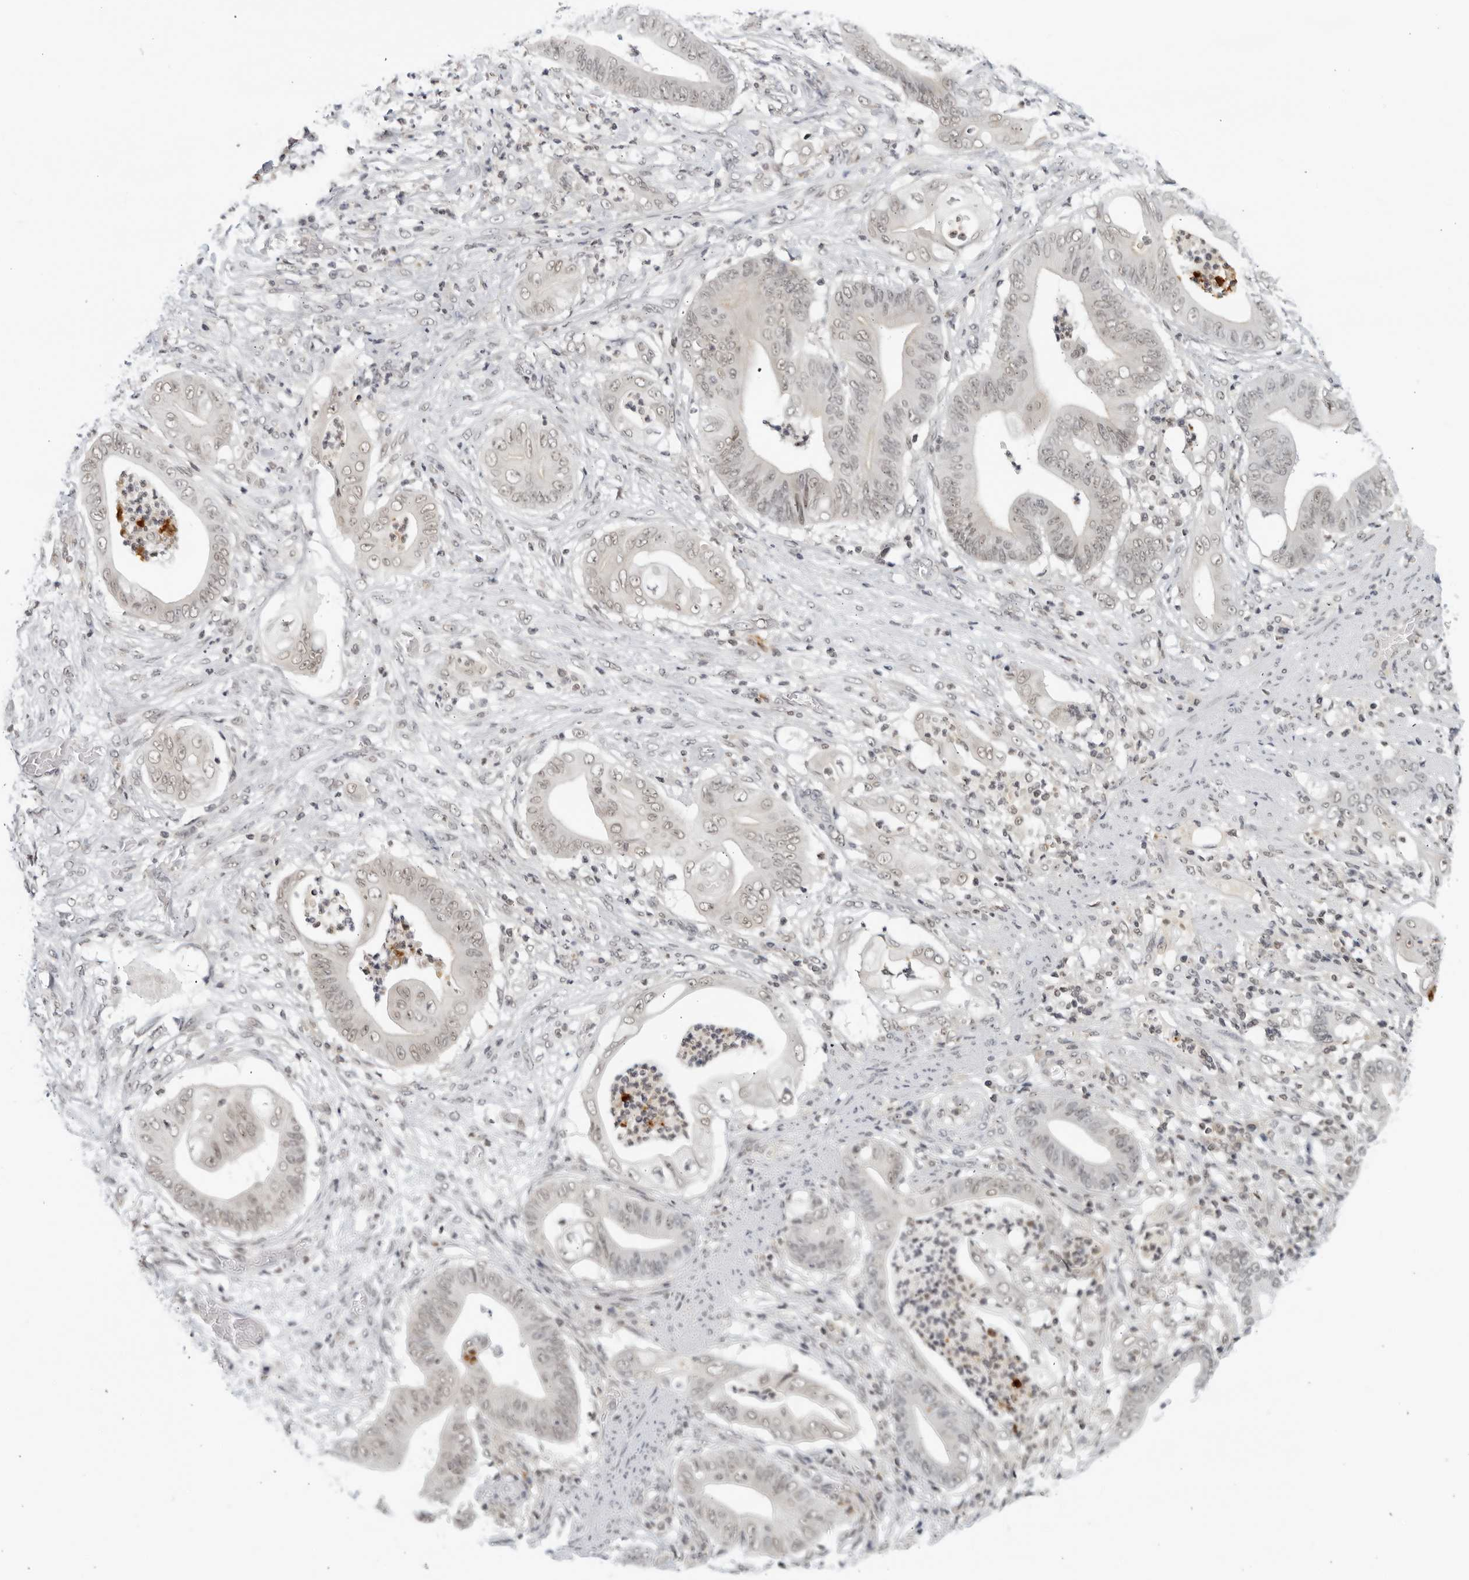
{"staining": {"intensity": "weak", "quantity": "25%-75%", "location": "nuclear"}, "tissue": "stomach cancer", "cell_type": "Tumor cells", "image_type": "cancer", "snomed": [{"axis": "morphology", "description": "Adenocarcinoma, NOS"}, {"axis": "topography", "description": "Stomach"}], "caption": "Weak nuclear staining is seen in approximately 25%-75% of tumor cells in stomach adenocarcinoma.", "gene": "CC2D1B", "patient": {"sex": "female", "age": 73}}